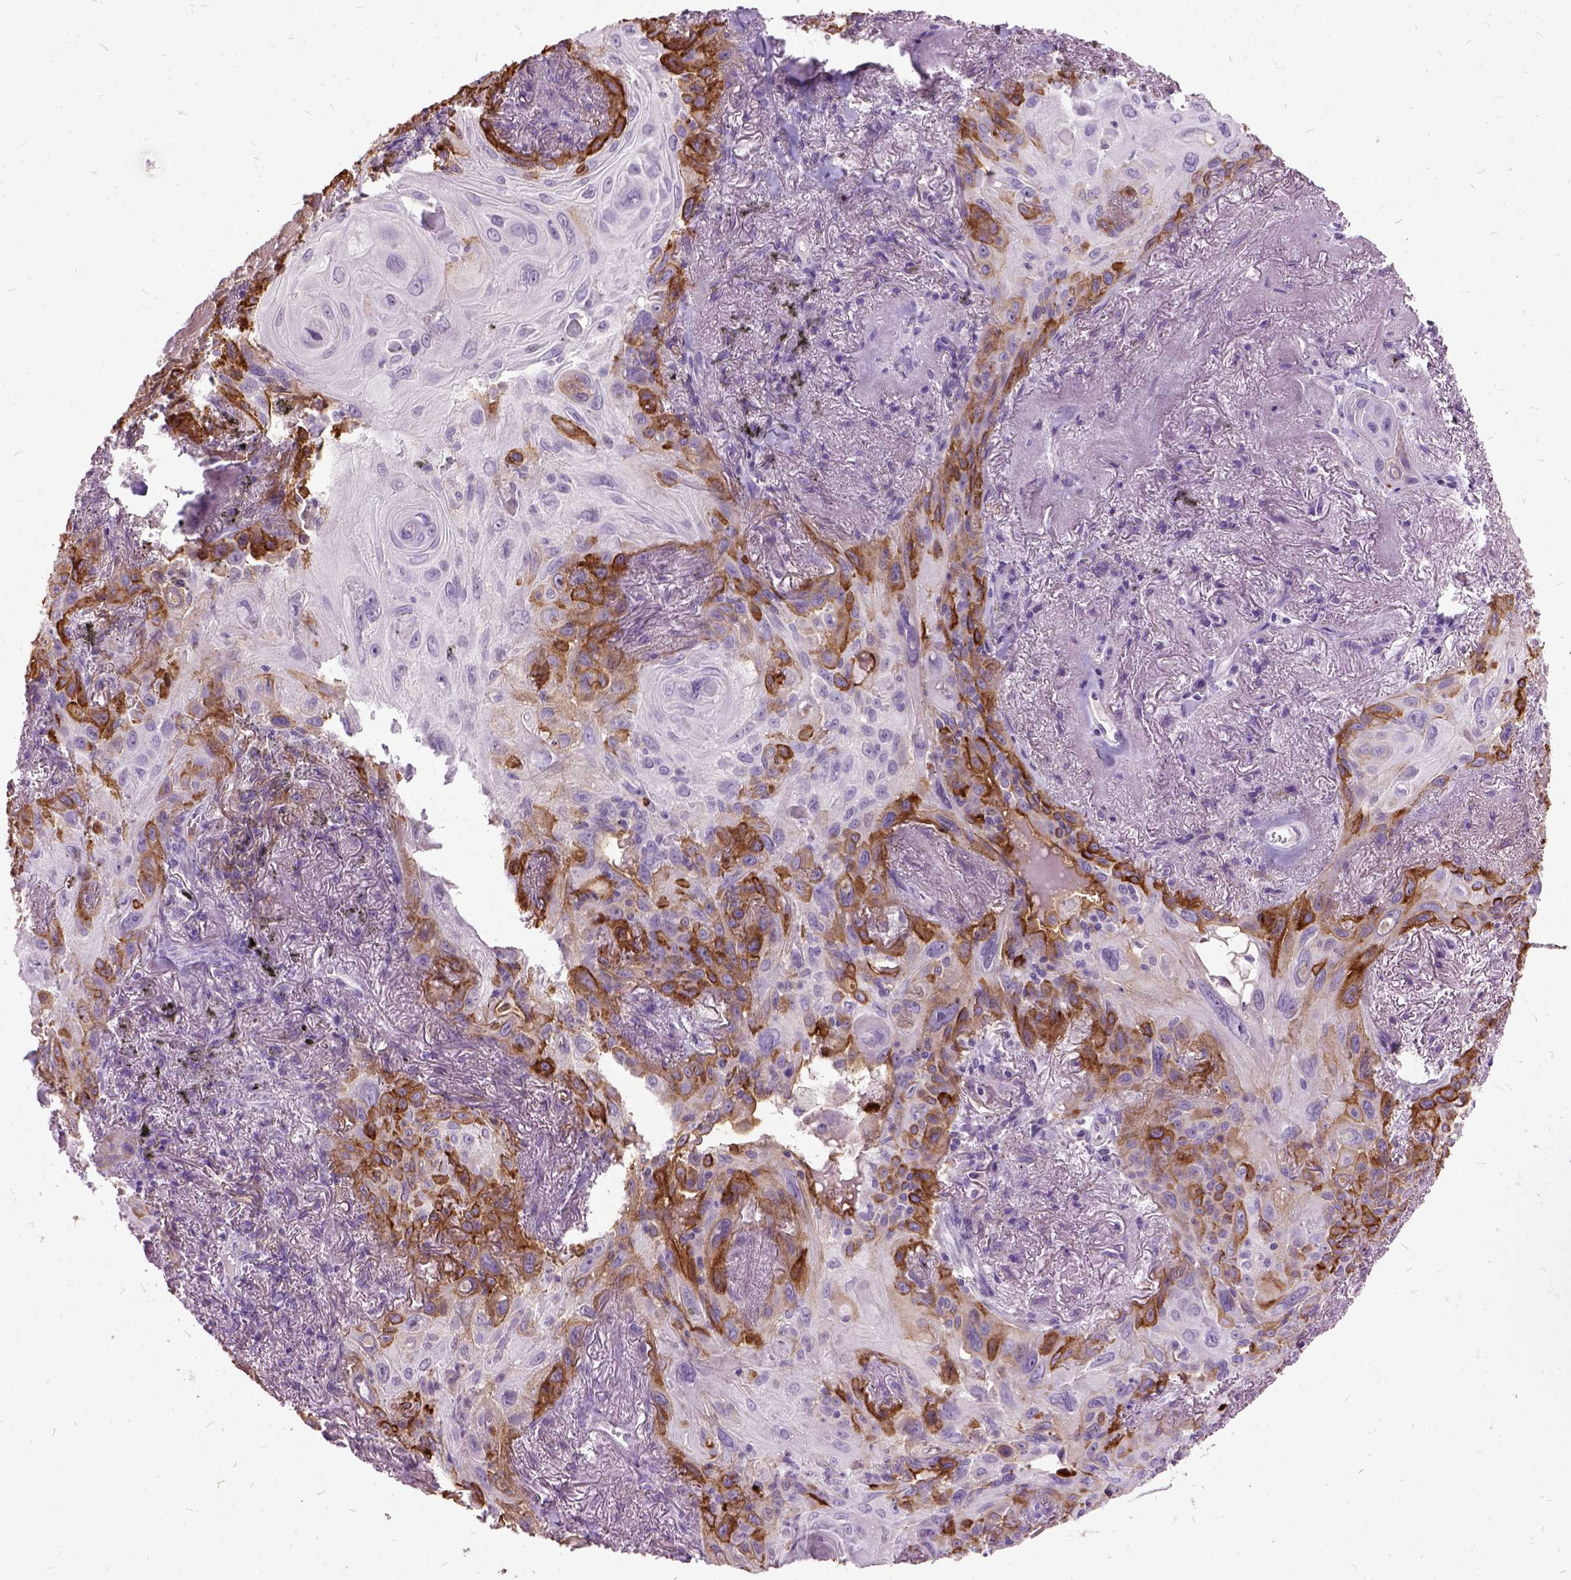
{"staining": {"intensity": "strong", "quantity": "<25%", "location": "cytoplasmic/membranous"}, "tissue": "lung cancer", "cell_type": "Tumor cells", "image_type": "cancer", "snomed": [{"axis": "morphology", "description": "Squamous cell carcinoma, NOS"}, {"axis": "topography", "description": "Lung"}], "caption": "A brown stain shows strong cytoplasmic/membranous staining of a protein in human lung cancer tumor cells.", "gene": "MME", "patient": {"sex": "male", "age": 79}}